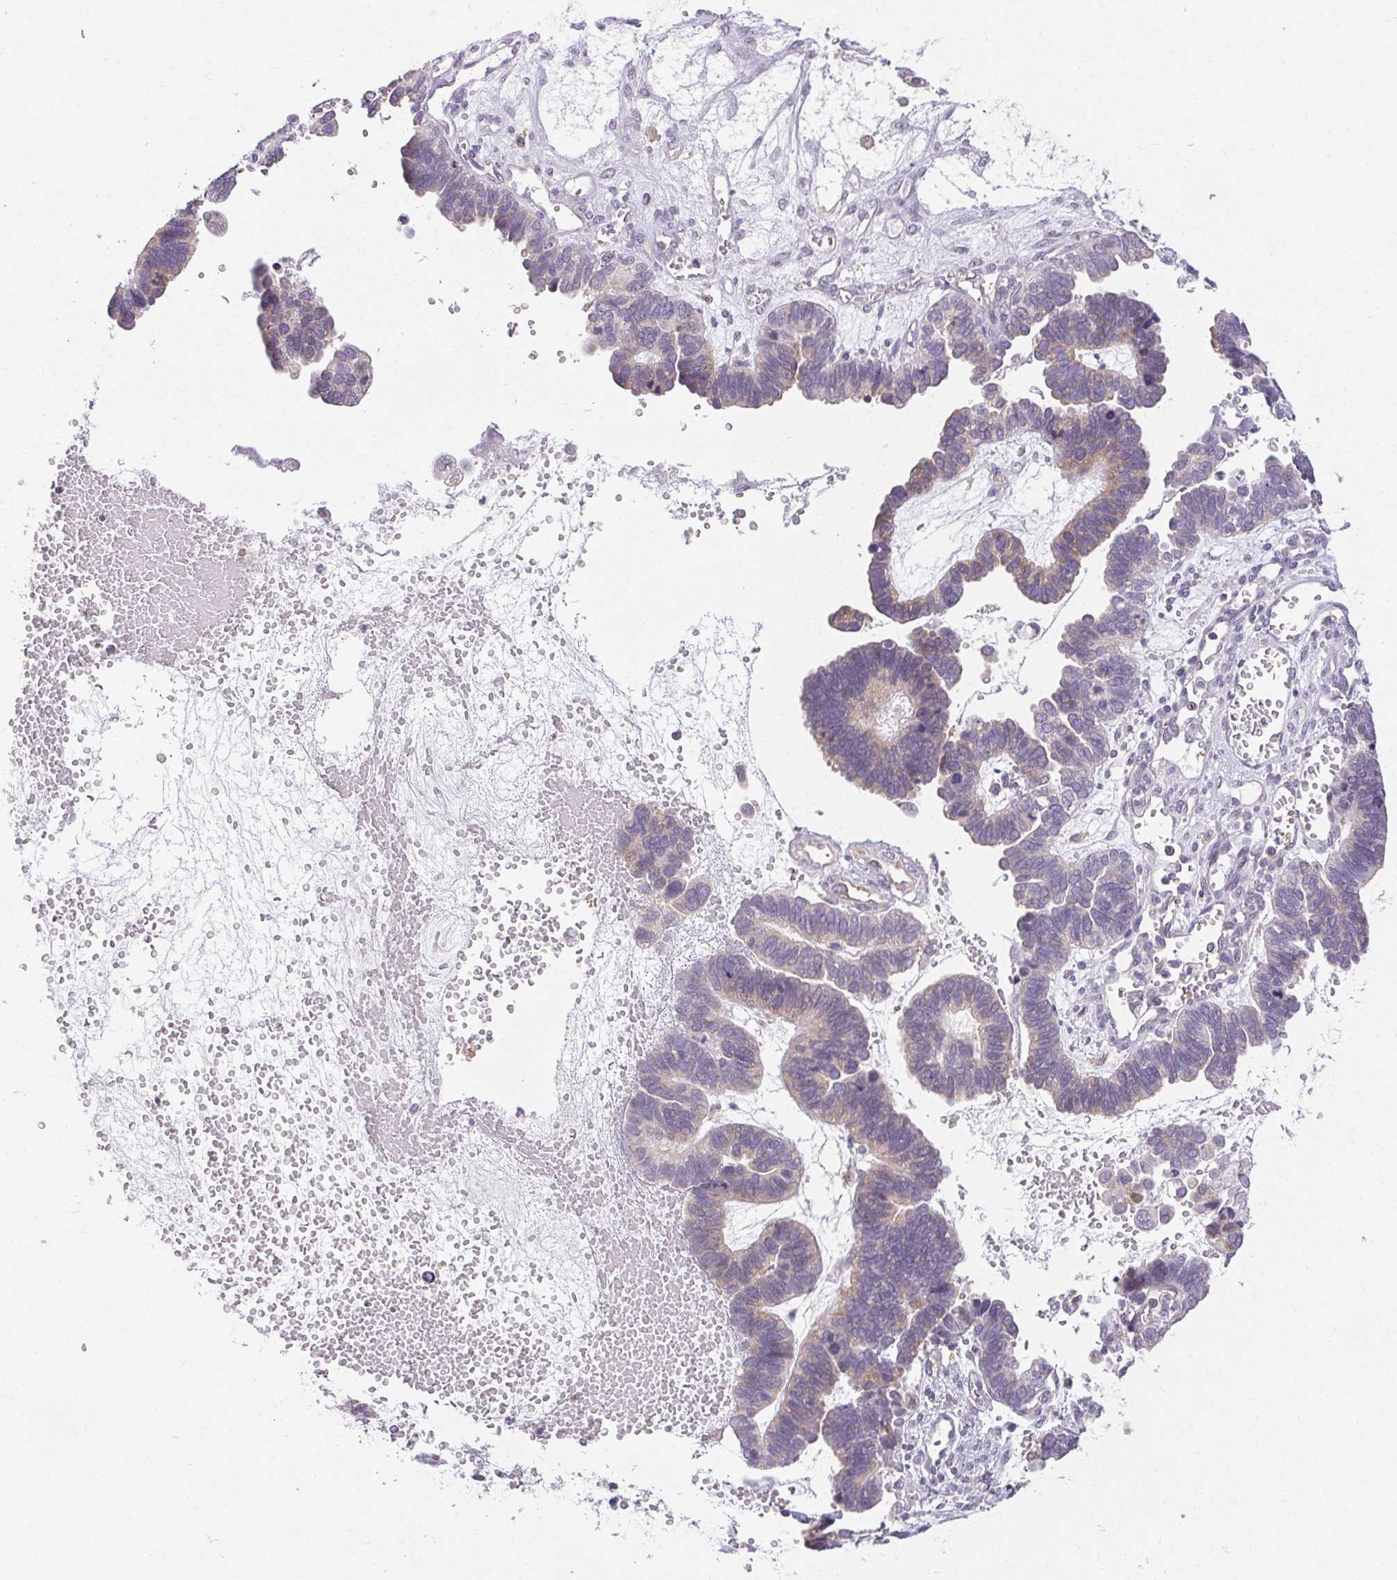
{"staining": {"intensity": "weak", "quantity": "<25%", "location": "cytoplasmic/membranous"}, "tissue": "ovarian cancer", "cell_type": "Tumor cells", "image_type": "cancer", "snomed": [{"axis": "morphology", "description": "Cystadenocarcinoma, serous, NOS"}, {"axis": "topography", "description": "Ovary"}], "caption": "DAB immunohistochemical staining of human ovarian cancer (serous cystadenocarcinoma) demonstrates no significant expression in tumor cells. (DAB (3,3'-diaminobenzidine) immunohistochemistry, high magnification).", "gene": "TMEM52B", "patient": {"sex": "female", "age": 51}}